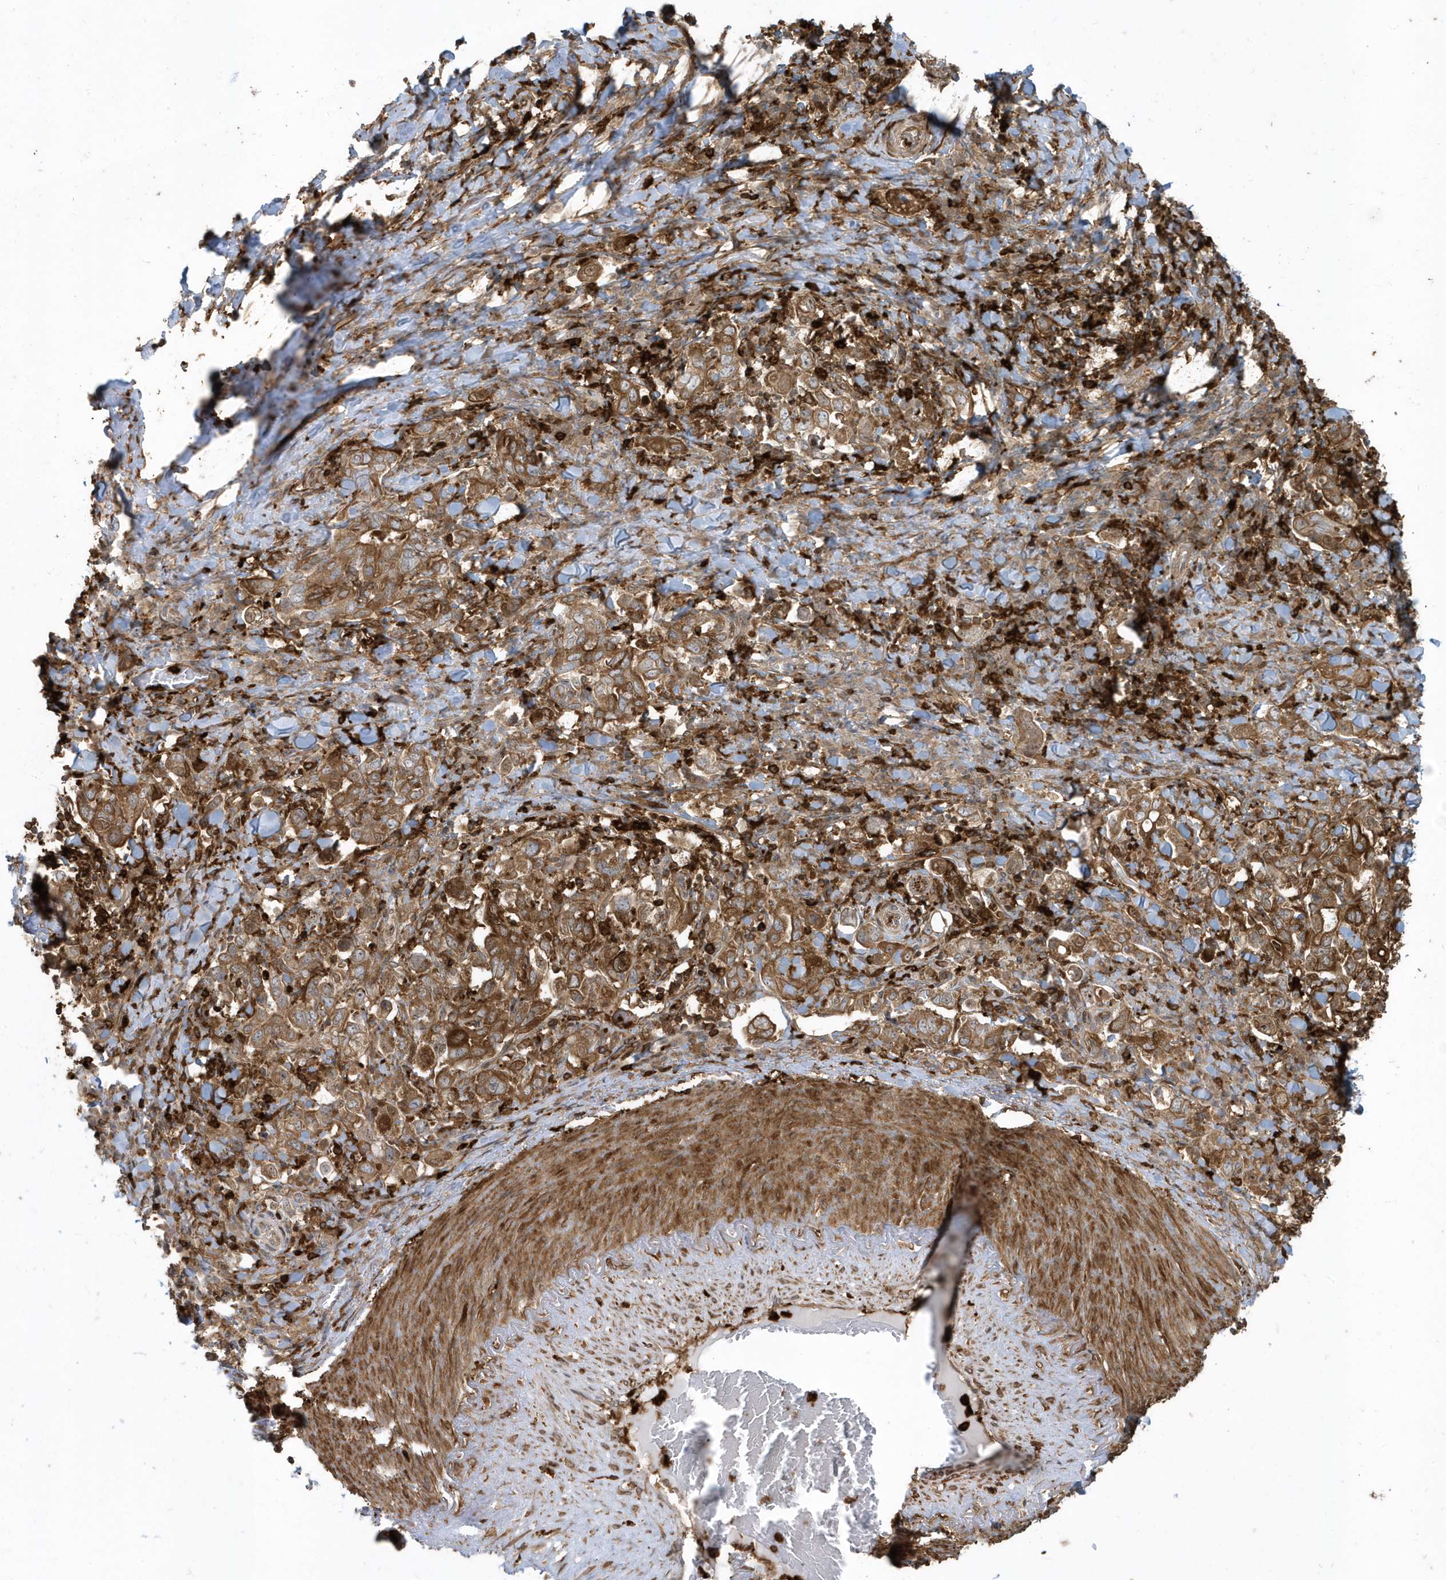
{"staining": {"intensity": "moderate", "quantity": ">75%", "location": "cytoplasmic/membranous"}, "tissue": "stomach cancer", "cell_type": "Tumor cells", "image_type": "cancer", "snomed": [{"axis": "morphology", "description": "Adenocarcinoma, NOS"}, {"axis": "topography", "description": "Stomach, upper"}], "caption": "There is medium levels of moderate cytoplasmic/membranous positivity in tumor cells of adenocarcinoma (stomach), as demonstrated by immunohistochemical staining (brown color).", "gene": "CLCN6", "patient": {"sex": "male", "age": 62}}